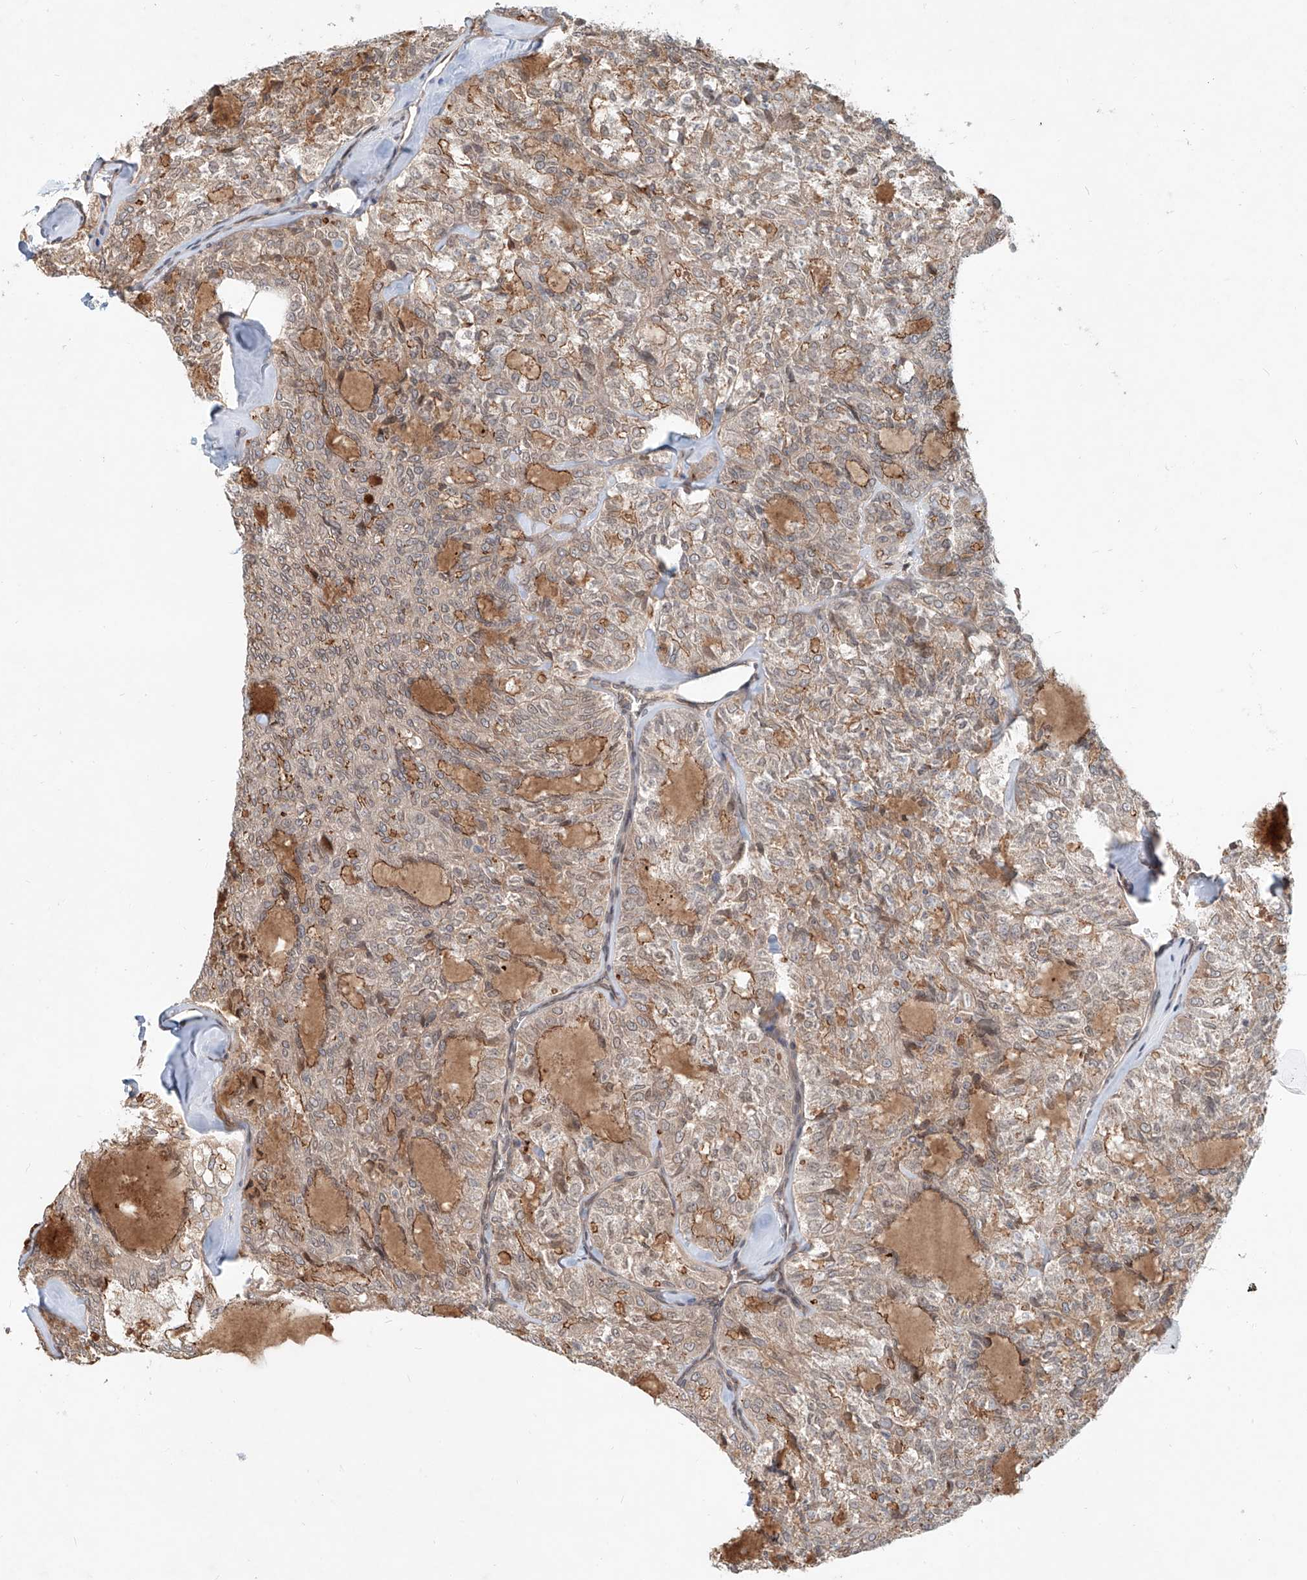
{"staining": {"intensity": "moderate", "quantity": ">75%", "location": "cytoplasmic/membranous"}, "tissue": "thyroid cancer", "cell_type": "Tumor cells", "image_type": "cancer", "snomed": [{"axis": "morphology", "description": "Follicular adenoma carcinoma, NOS"}, {"axis": "topography", "description": "Thyroid gland"}], "caption": "Thyroid follicular adenoma carcinoma stained with DAB IHC demonstrates medium levels of moderate cytoplasmic/membranous positivity in about >75% of tumor cells.", "gene": "SASH1", "patient": {"sex": "male", "age": 75}}